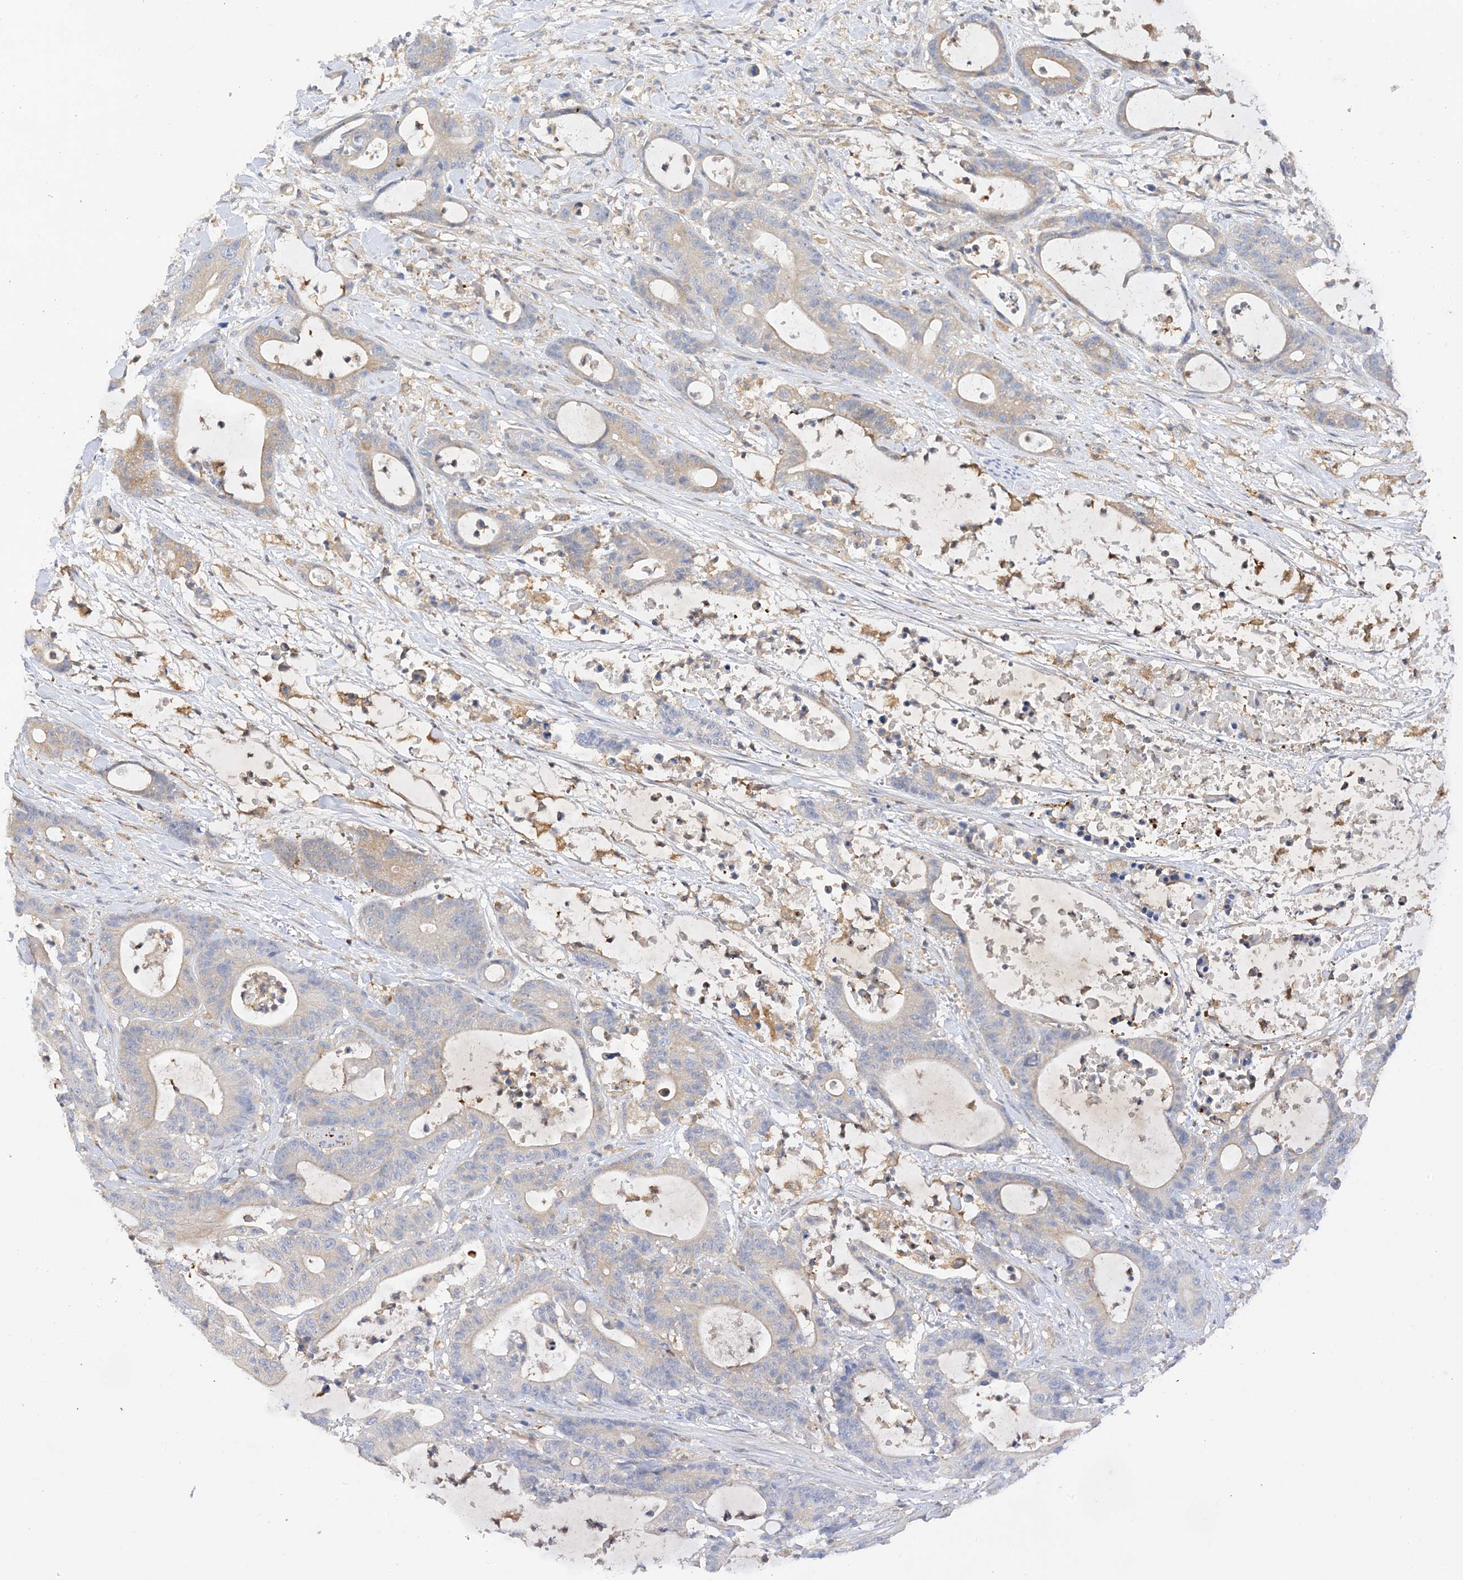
{"staining": {"intensity": "weak", "quantity": "<25%", "location": "cytoplasmic/membranous"}, "tissue": "colorectal cancer", "cell_type": "Tumor cells", "image_type": "cancer", "snomed": [{"axis": "morphology", "description": "Adenocarcinoma, NOS"}, {"axis": "topography", "description": "Colon"}], "caption": "Photomicrograph shows no significant protein expression in tumor cells of colorectal cancer.", "gene": "ARV1", "patient": {"sex": "female", "age": 84}}